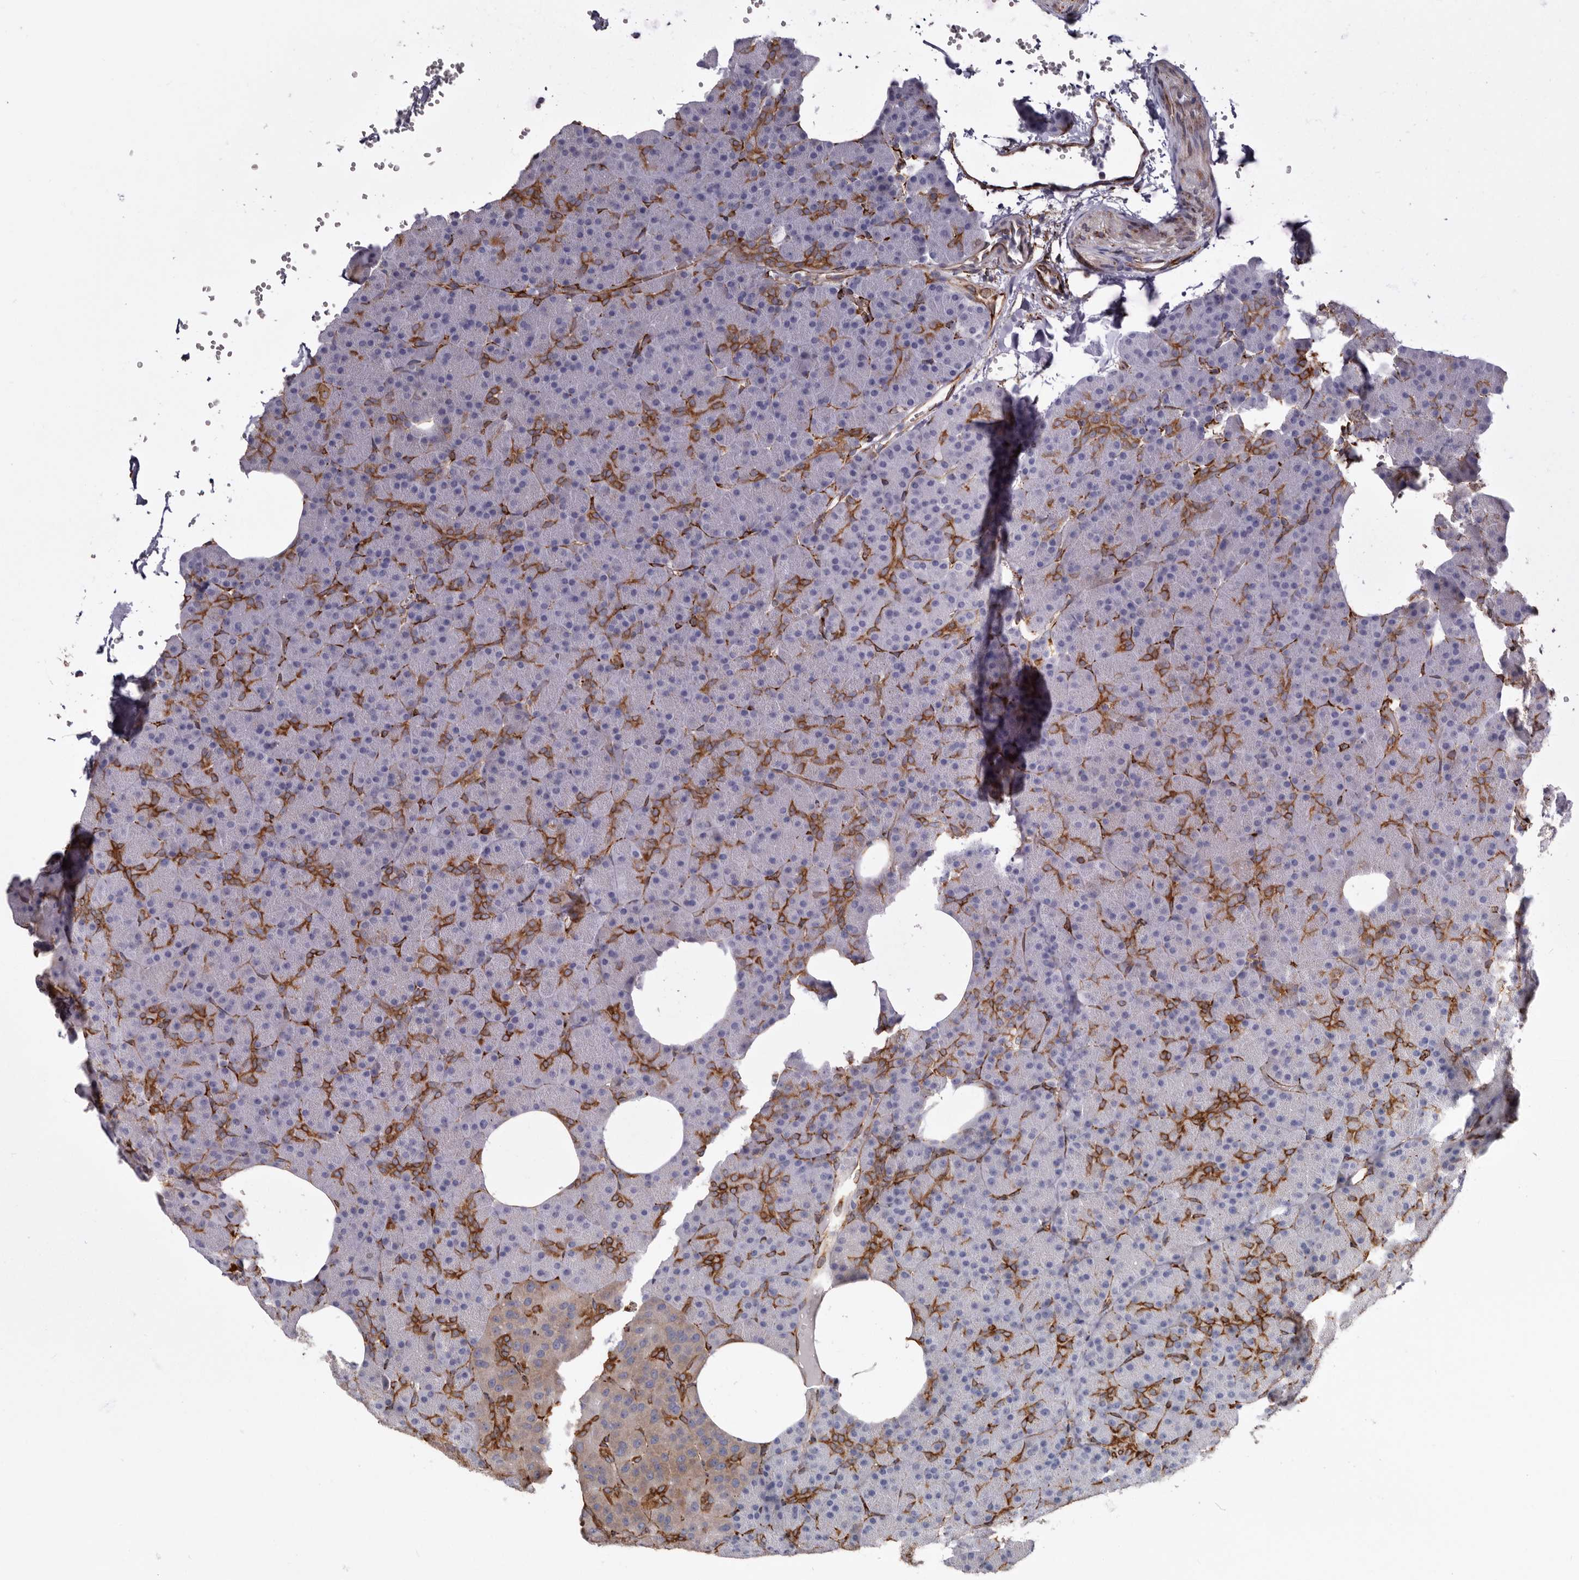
{"staining": {"intensity": "strong", "quantity": "25%-75%", "location": "cytoplasmic/membranous"}, "tissue": "pancreas", "cell_type": "Exocrine glandular cells", "image_type": "normal", "snomed": [{"axis": "morphology", "description": "Normal tissue, NOS"}, {"axis": "morphology", "description": "Carcinoid, malignant, NOS"}, {"axis": "topography", "description": "Pancreas"}], "caption": "Immunohistochemistry (IHC) micrograph of unremarkable pancreas: pancreas stained using IHC demonstrates high levels of strong protein expression localized specifically in the cytoplasmic/membranous of exocrine glandular cells, appearing as a cytoplasmic/membranous brown color.", "gene": "SEMA3E", "patient": {"sex": "female", "age": 35}}